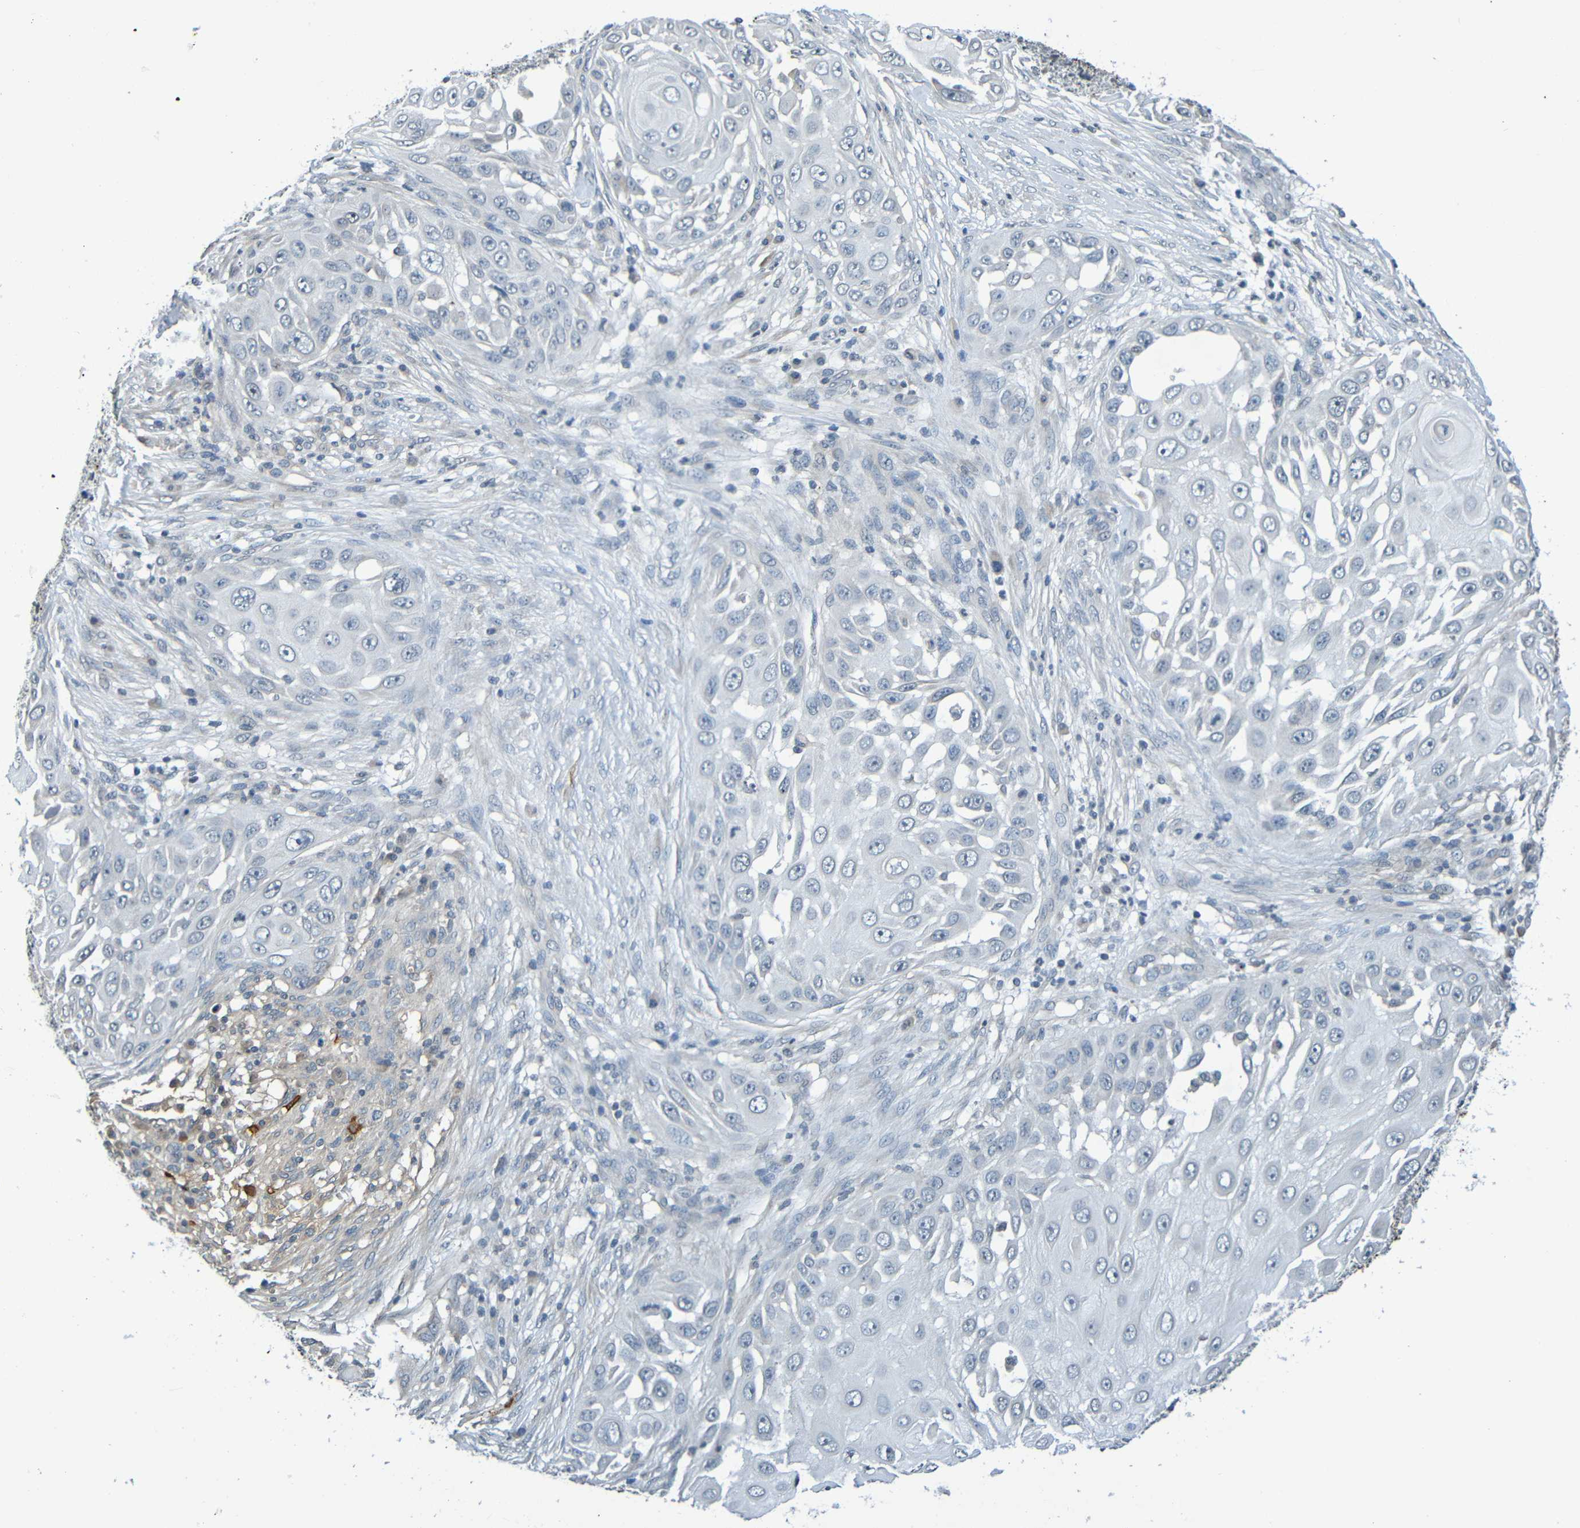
{"staining": {"intensity": "negative", "quantity": "none", "location": "none"}, "tissue": "skin cancer", "cell_type": "Tumor cells", "image_type": "cancer", "snomed": [{"axis": "morphology", "description": "Squamous cell carcinoma, NOS"}, {"axis": "topography", "description": "Skin"}], "caption": "DAB immunohistochemical staining of skin squamous cell carcinoma displays no significant staining in tumor cells.", "gene": "C3AR1", "patient": {"sex": "female", "age": 44}}